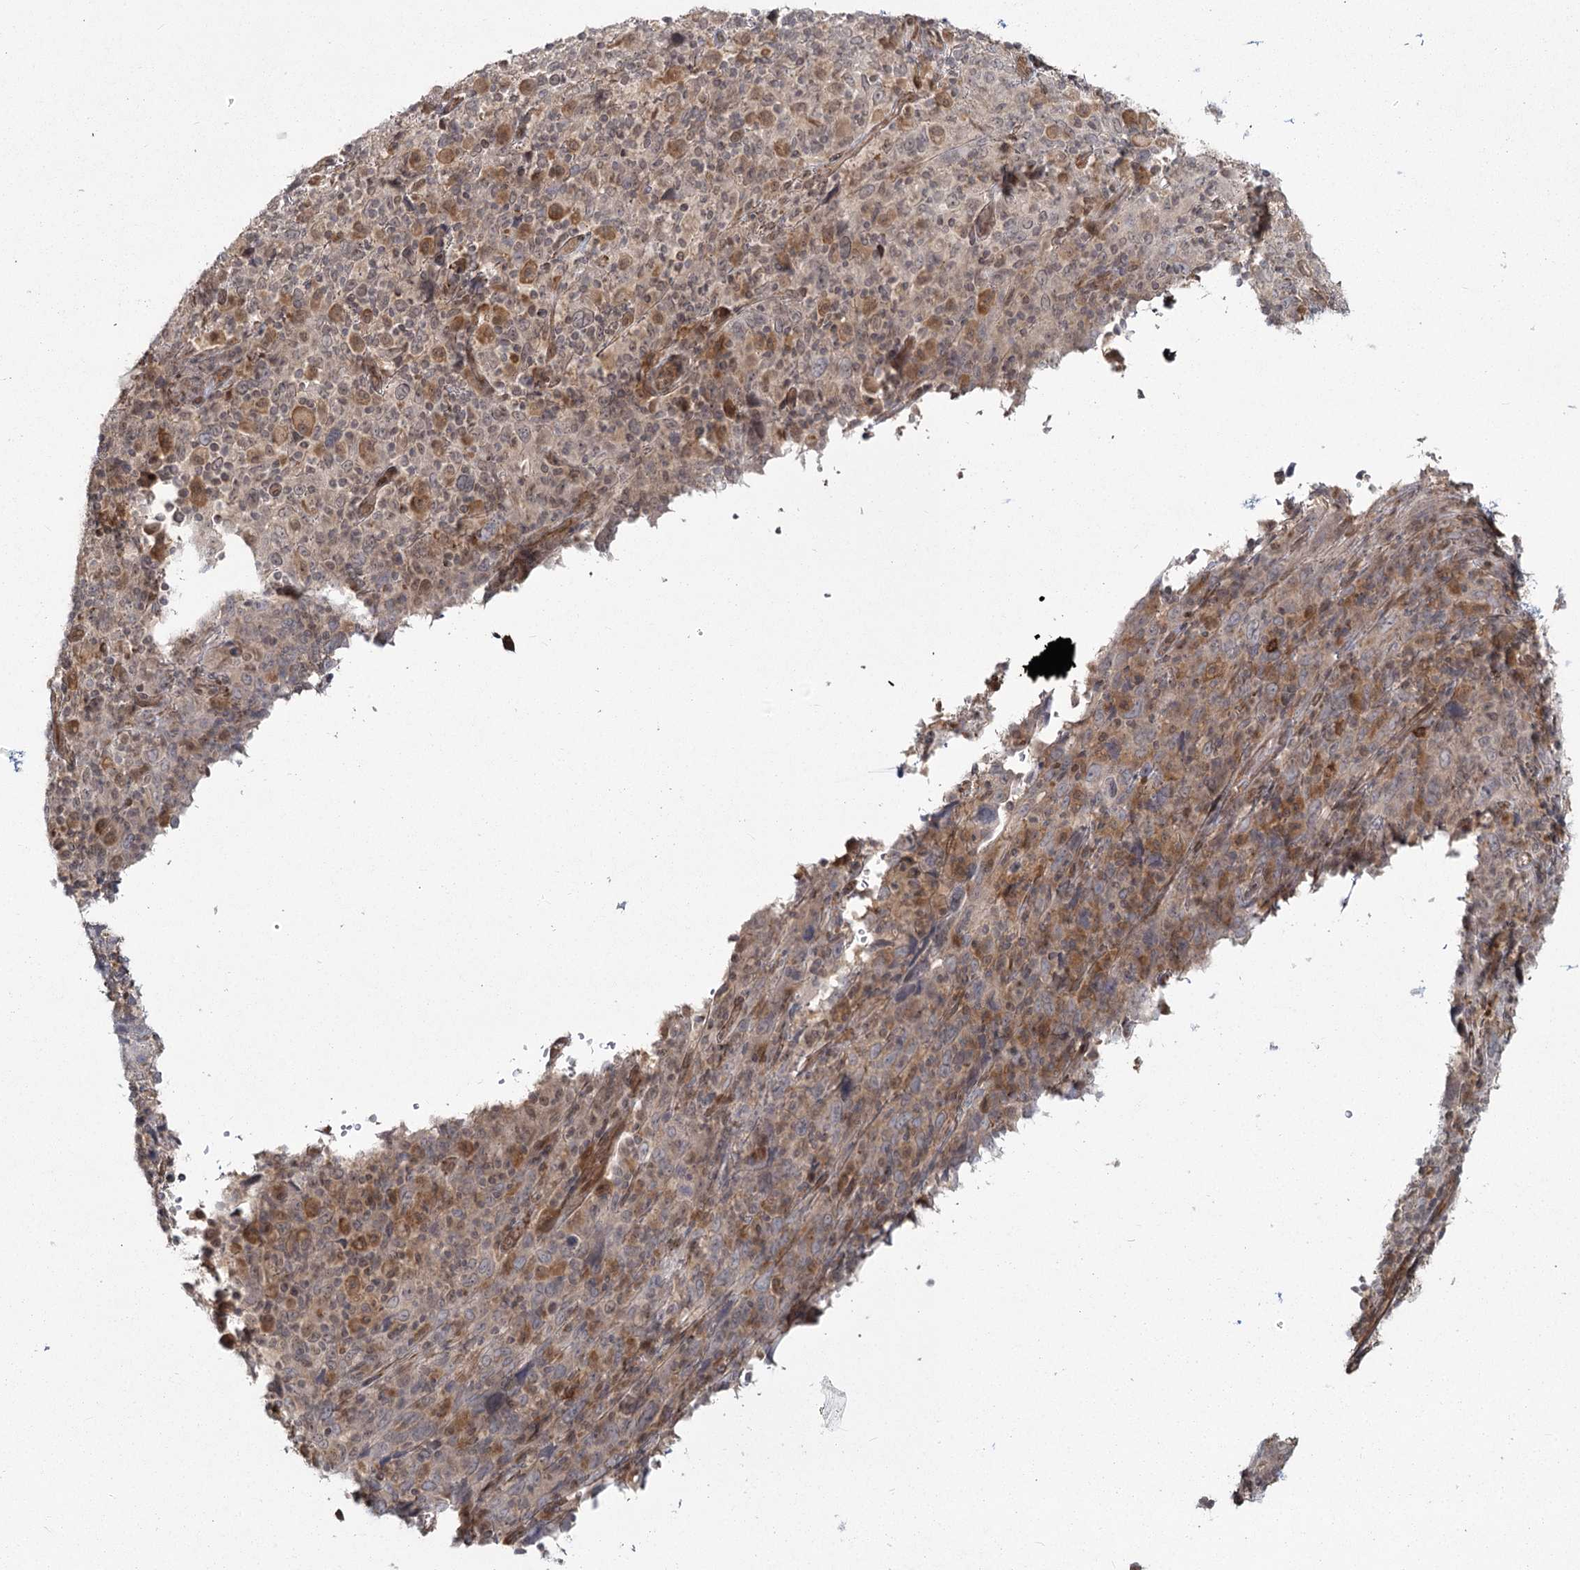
{"staining": {"intensity": "weak", "quantity": ">75%", "location": "cytoplasmic/membranous"}, "tissue": "cervical cancer", "cell_type": "Tumor cells", "image_type": "cancer", "snomed": [{"axis": "morphology", "description": "Squamous cell carcinoma, NOS"}, {"axis": "topography", "description": "Cervix"}], "caption": "A photomicrograph of cervical cancer (squamous cell carcinoma) stained for a protein exhibits weak cytoplasmic/membranous brown staining in tumor cells.", "gene": "AP2M1", "patient": {"sex": "female", "age": 46}}